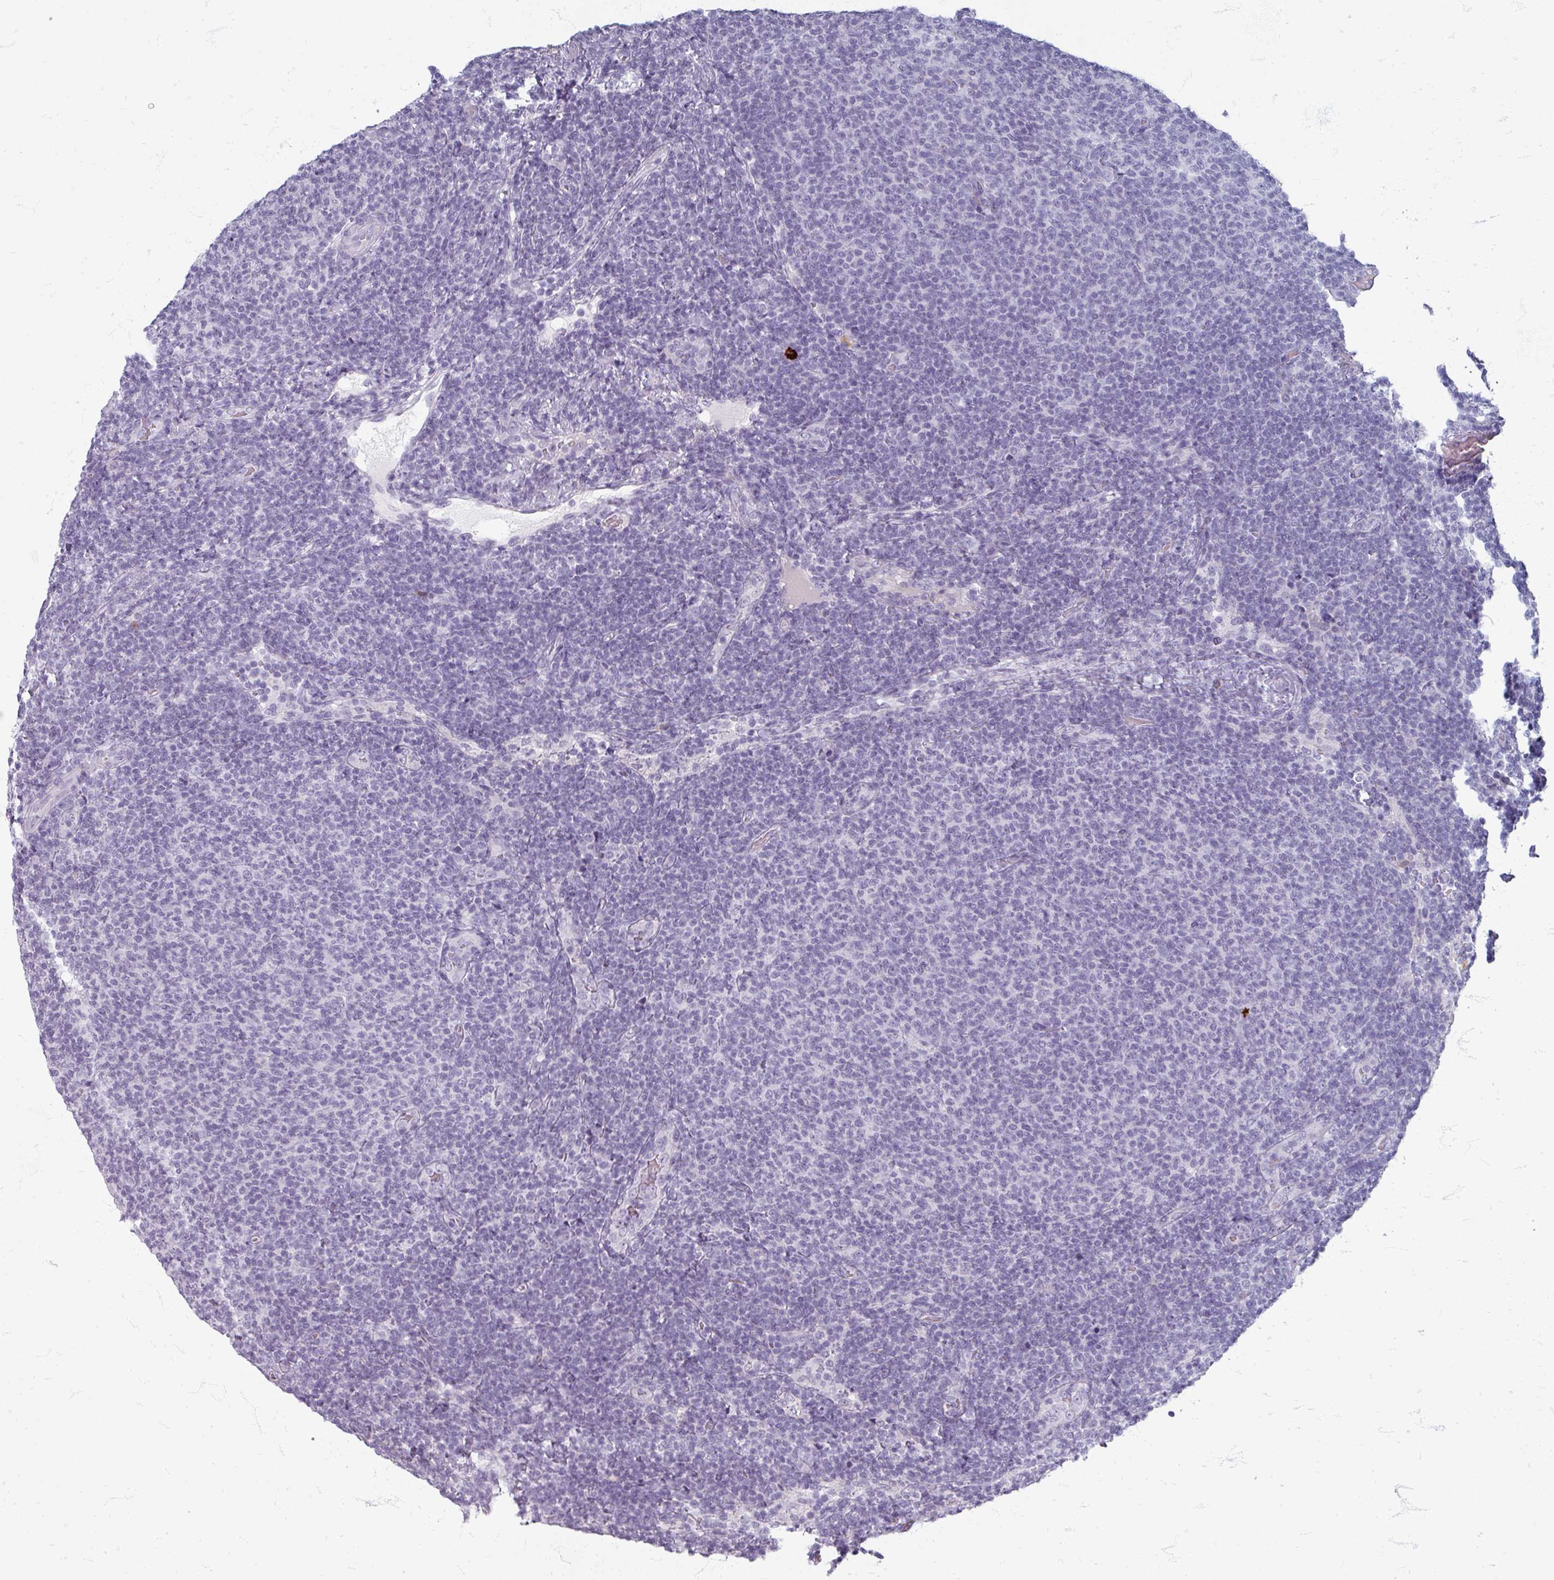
{"staining": {"intensity": "negative", "quantity": "none", "location": "none"}, "tissue": "lymphoma", "cell_type": "Tumor cells", "image_type": "cancer", "snomed": [{"axis": "morphology", "description": "Malignant lymphoma, non-Hodgkin's type, Low grade"}, {"axis": "topography", "description": "Lymph node"}], "caption": "Human lymphoma stained for a protein using immunohistochemistry reveals no positivity in tumor cells.", "gene": "ZNF878", "patient": {"sex": "male", "age": 66}}